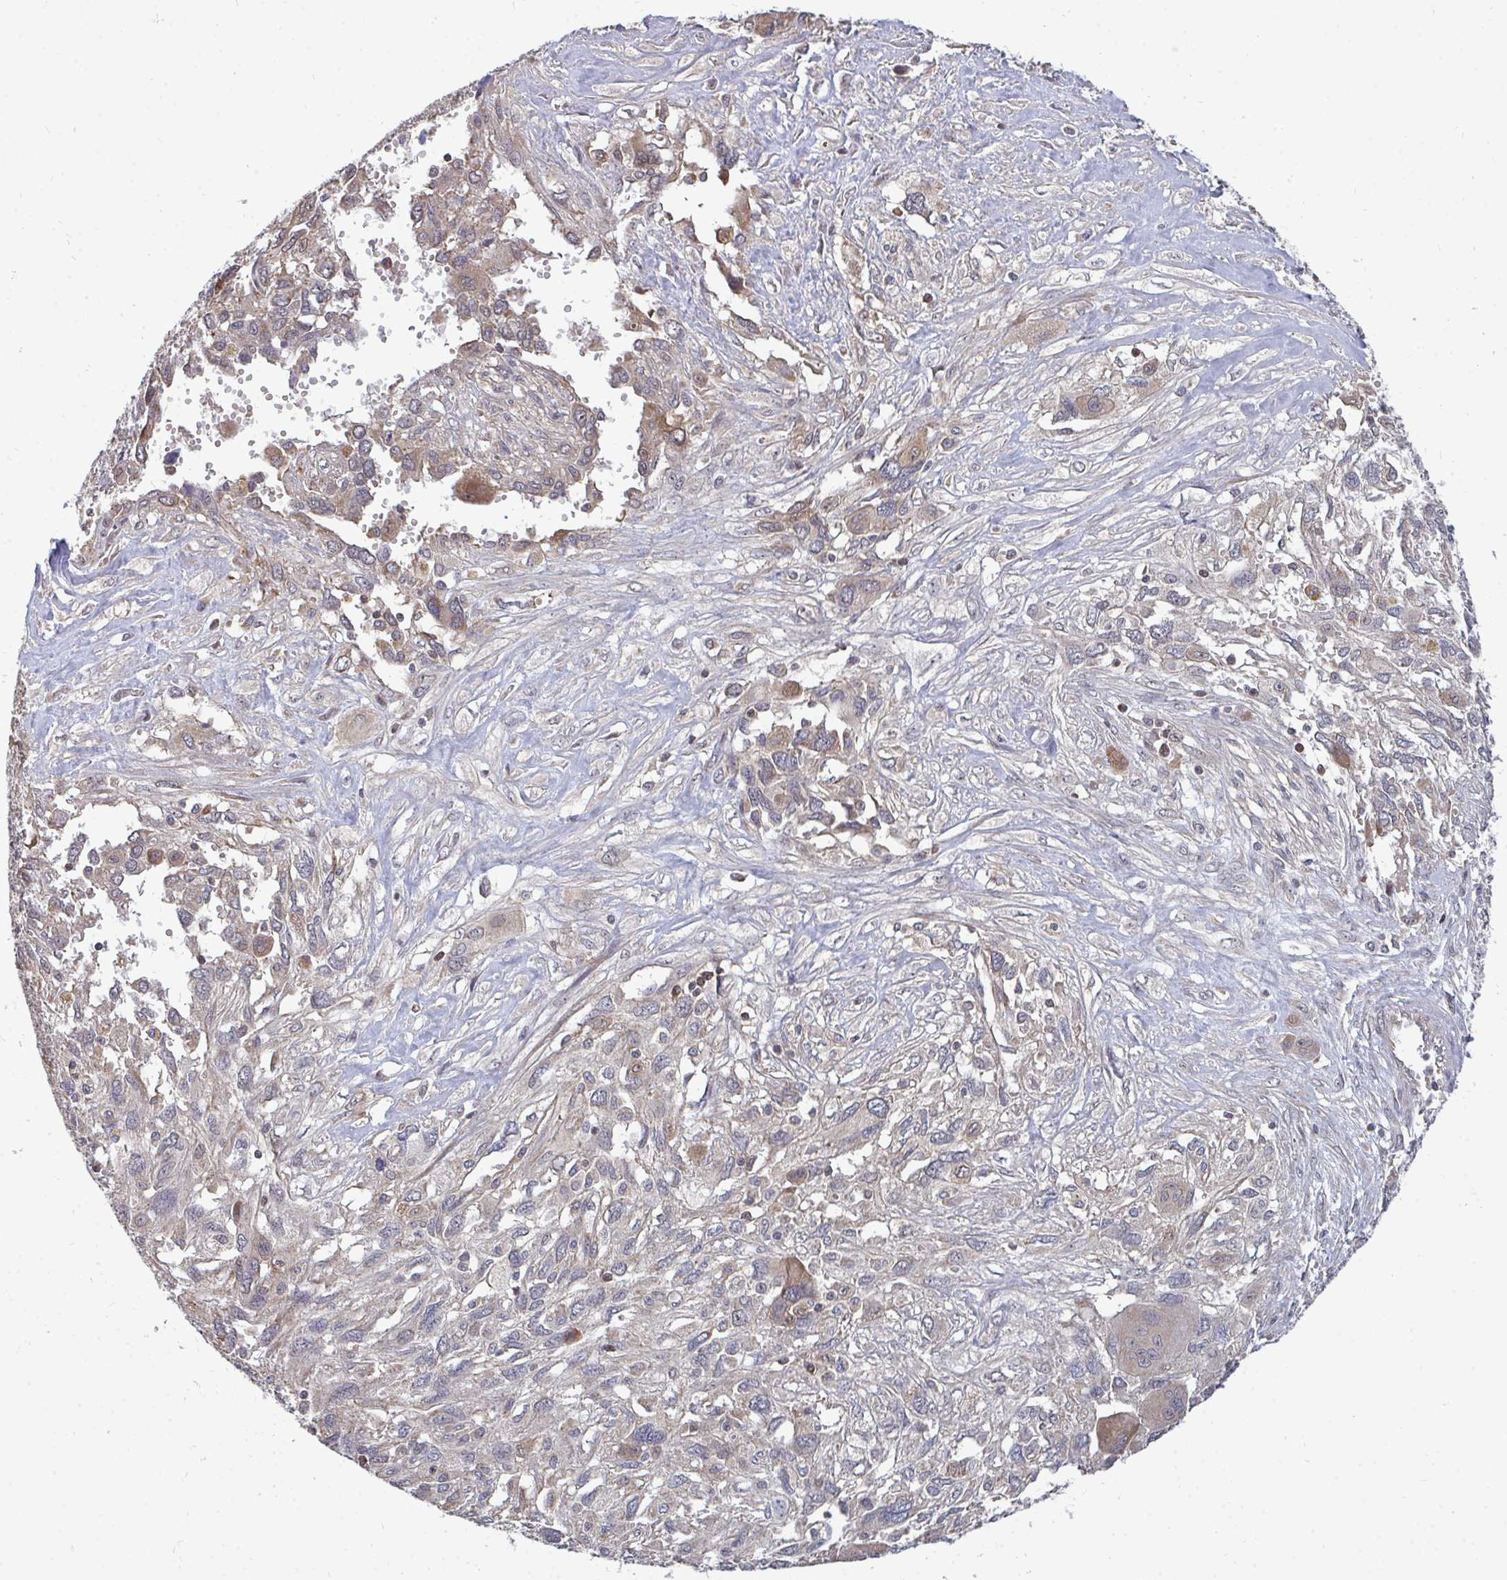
{"staining": {"intensity": "weak", "quantity": "<25%", "location": "cytoplasmic/membranous"}, "tissue": "pancreatic cancer", "cell_type": "Tumor cells", "image_type": "cancer", "snomed": [{"axis": "morphology", "description": "Adenocarcinoma, NOS"}, {"axis": "topography", "description": "Pancreas"}], "caption": "Tumor cells show no significant protein expression in pancreatic adenocarcinoma.", "gene": "DNAJA2", "patient": {"sex": "female", "age": 47}}